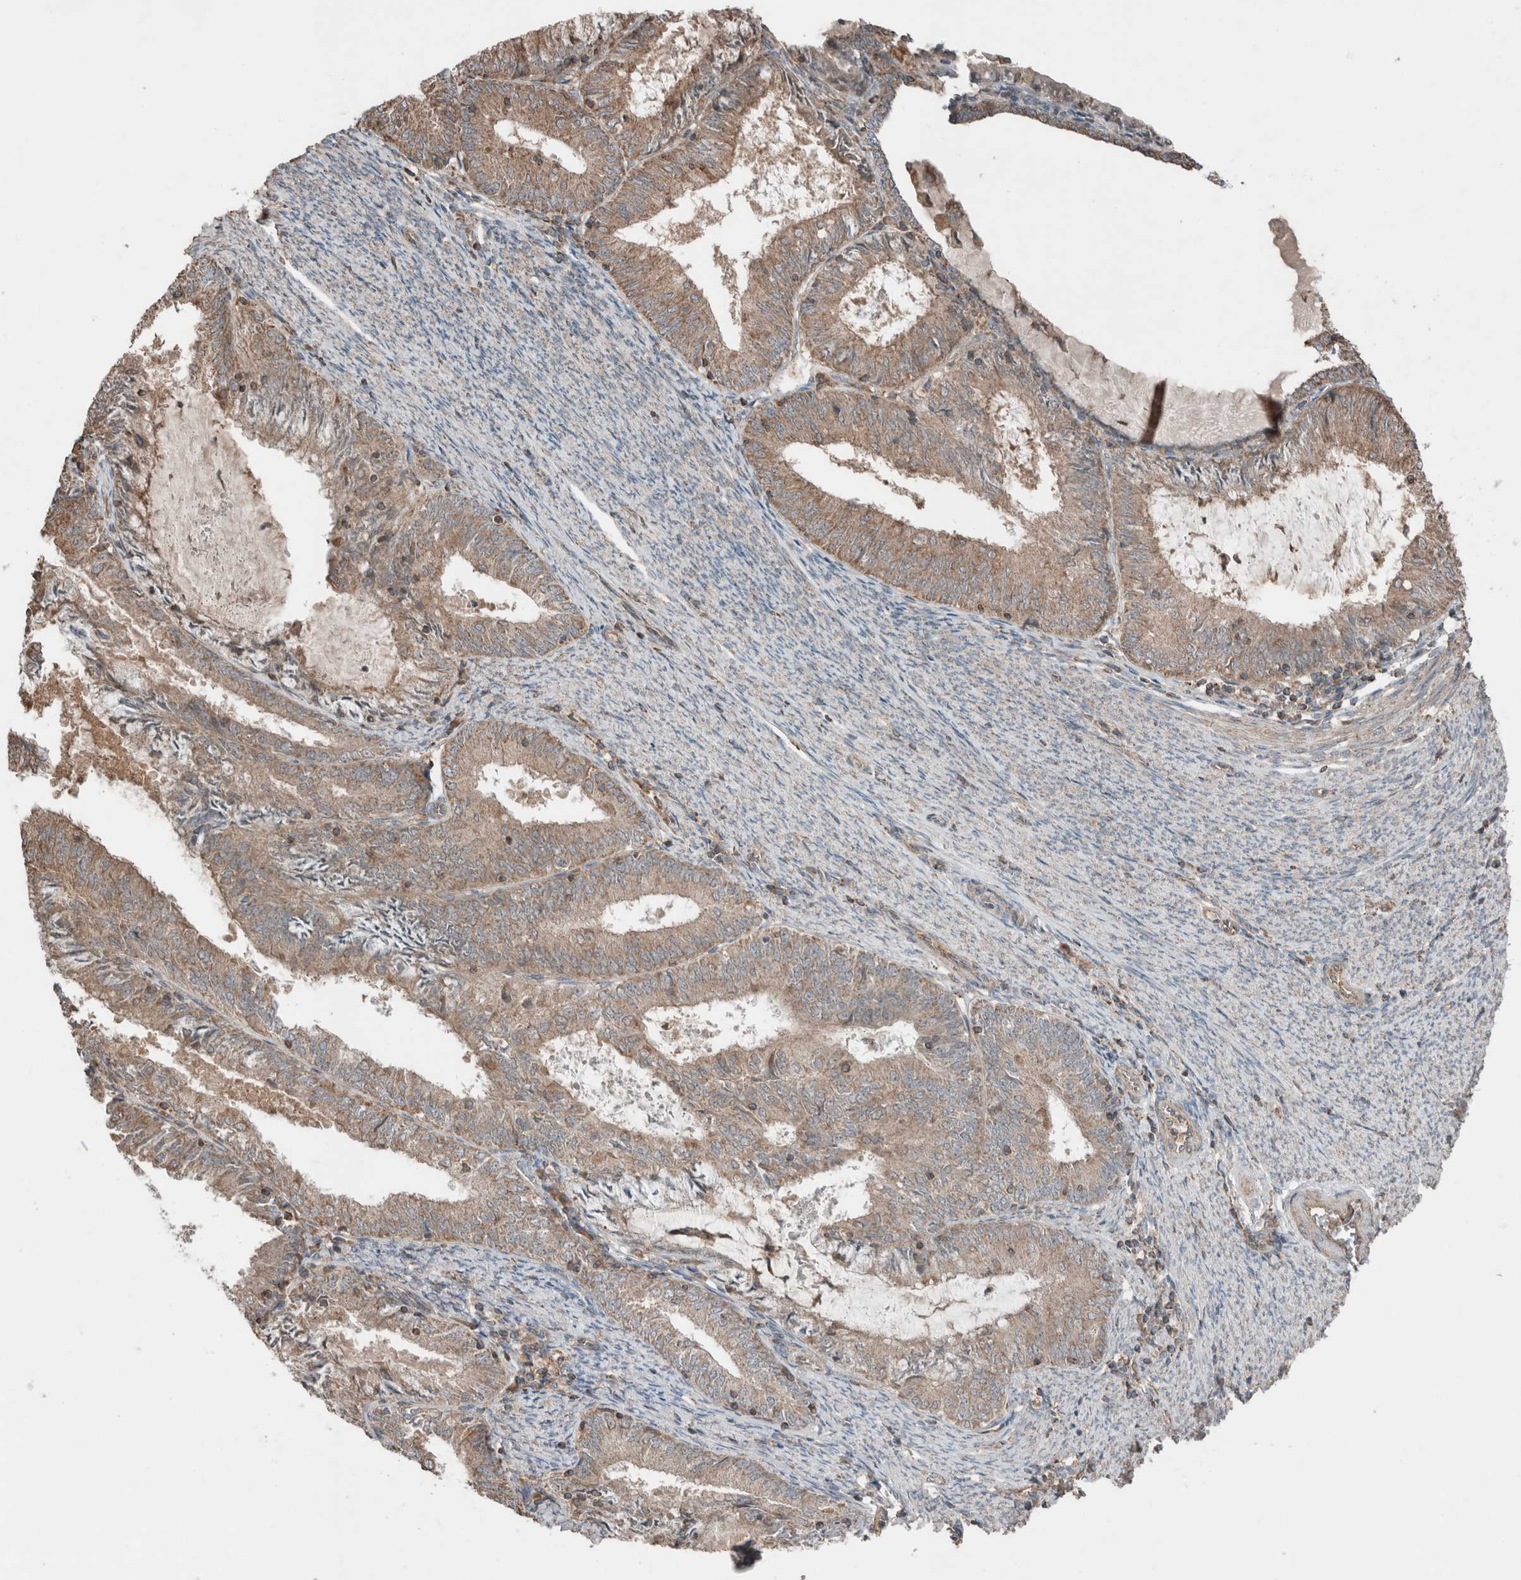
{"staining": {"intensity": "weak", "quantity": ">75%", "location": "cytoplasmic/membranous"}, "tissue": "endometrial cancer", "cell_type": "Tumor cells", "image_type": "cancer", "snomed": [{"axis": "morphology", "description": "Adenocarcinoma, NOS"}, {"axis": "topography", "description": "Endometrium"}], "caption": "Weak cytoplasmic/membranous protein positivity is appreciated in about >75% of tumor cells in endometrial cancer.", "gene": "KLK14", "patient": {"sex": "female", "age": 57}}